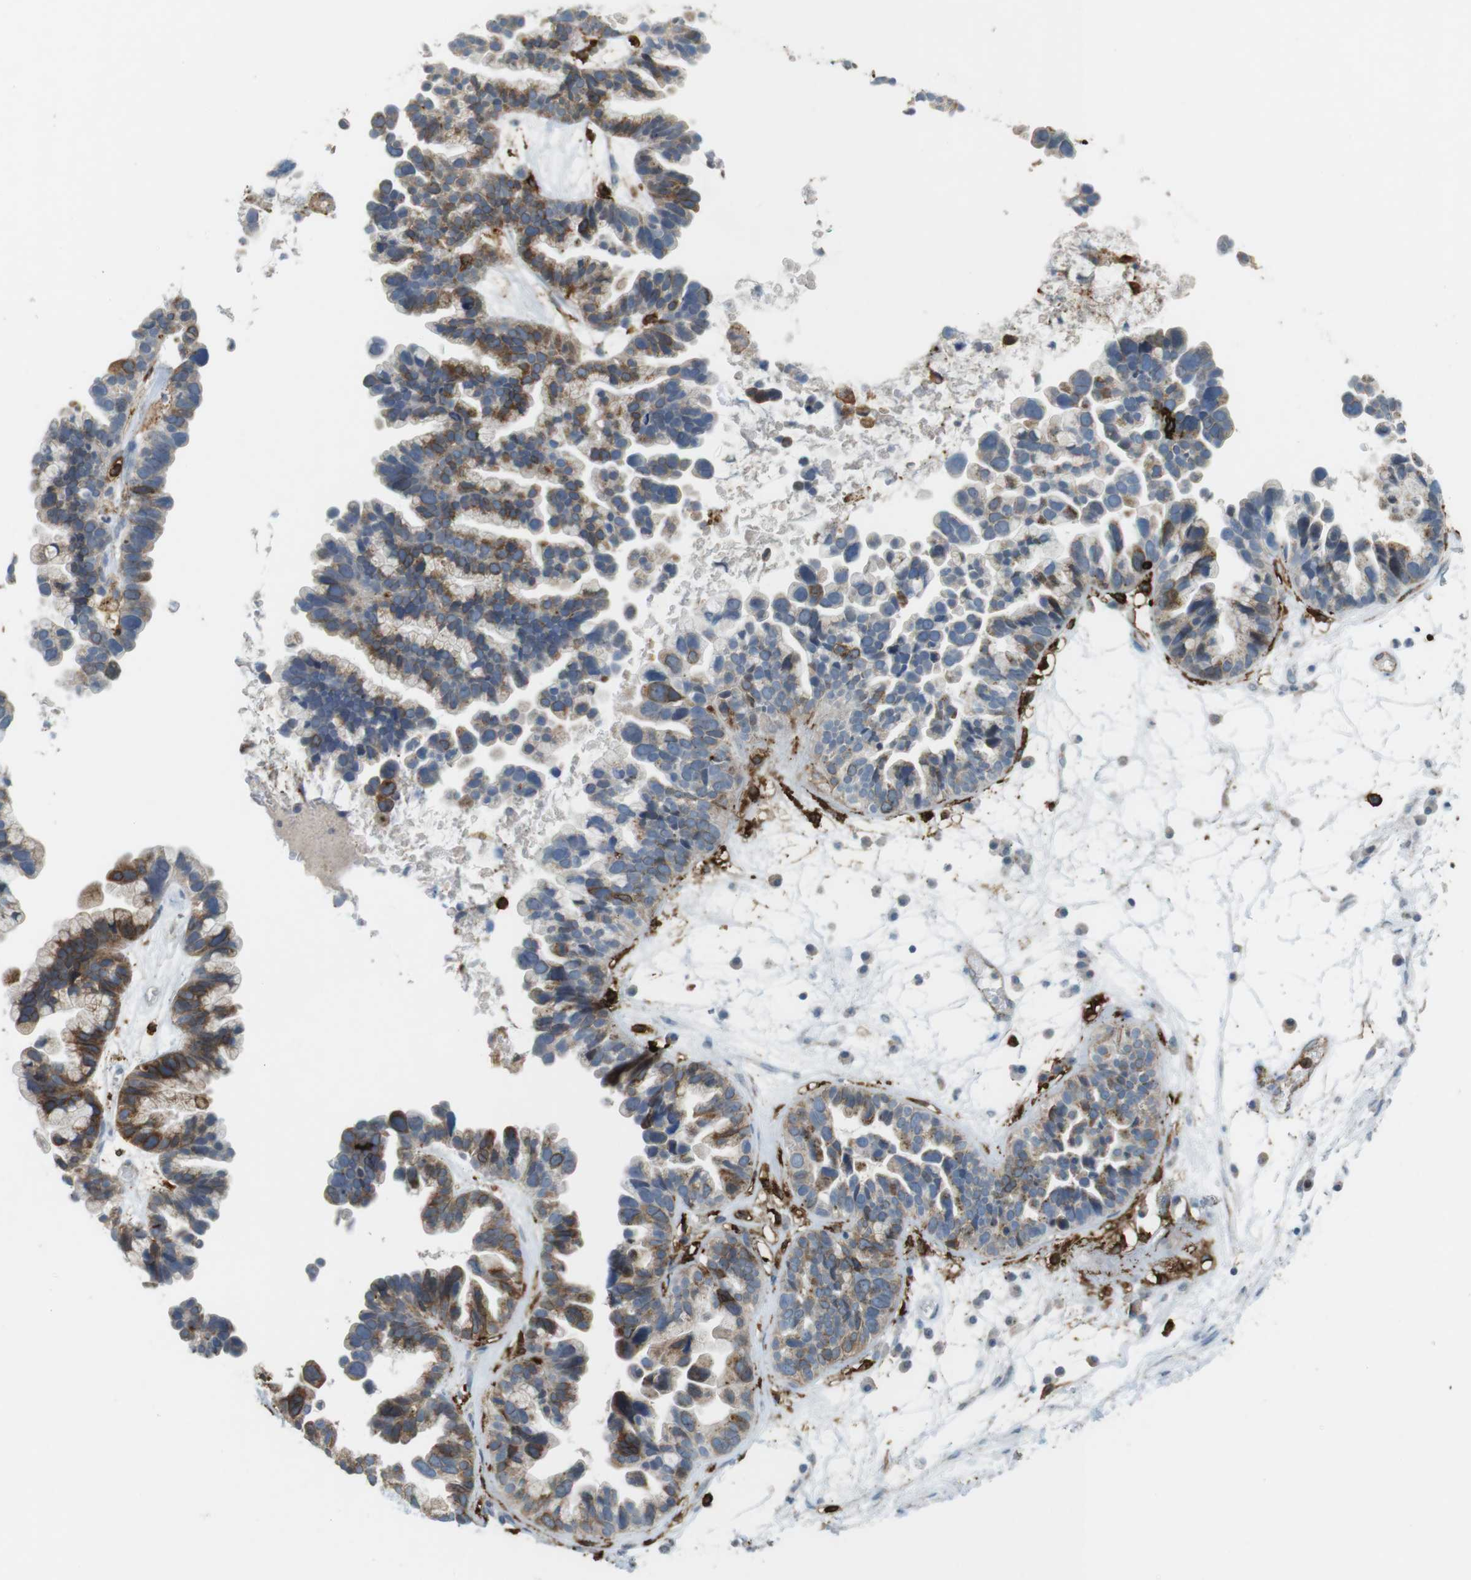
{"staining": {"intensity": "moderate", "quantity": ">75%", "location": "cytoplasmic/membranous"}, "tissue": "ovarian cancer", "cell_type": "Tumor cells", "image_type": "cancer", "snomed": [{"axis": "morphology", "description": "Cystadenocarcinoma, serous, NOS"}, {"axis": "topography", "description": "Ovary"}], "caption": "Immunohistochemistry (IHC) image of ovarian cancer stained for a protein (brown), which exhibits medium levels of moderate cytoplasmic/membranous positivity in approximately >75% of tumor cells.", "gene": "HLA-DRA", "patient": {"sex": "female", "age": 56}}